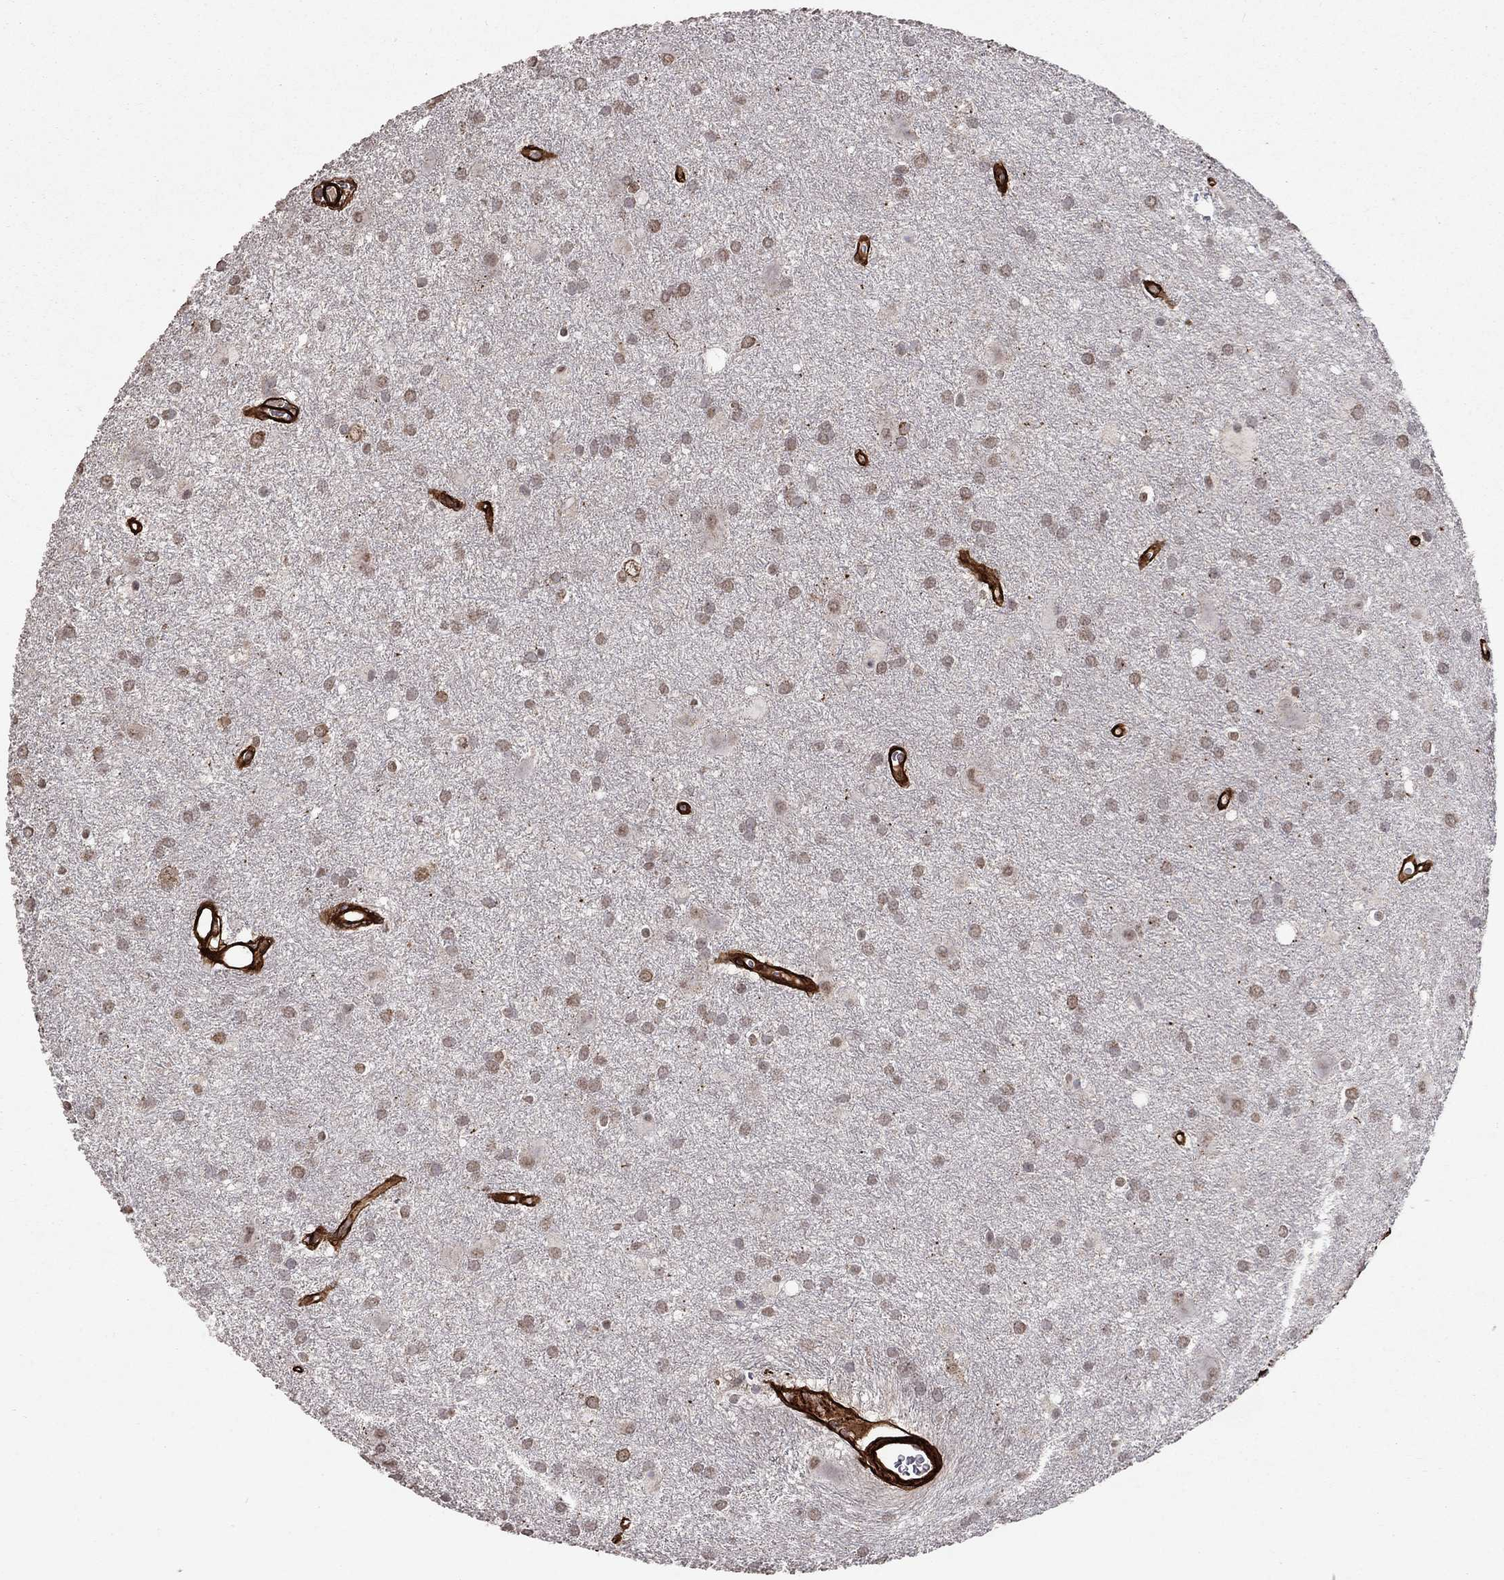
{"staining": {"intensity": "weak", "quantity": "25%-75%", "location": "nuclear"}, "tissue": "glioma", "cell_type": "Tumor cells", "image_type": "cancer", "snomed": [{"axis": "morphology", "description": "Glioma, malignant, Low grade"}, {"axis": "topography", "description": "Brain"}], "caption": "Glioma stained for a protein (brown) reveals weak nuclear positive expression in about 25%-75% of tumor cells.", "gene": "COL18A1", "patient": {"sex": "male", "age": 58}}